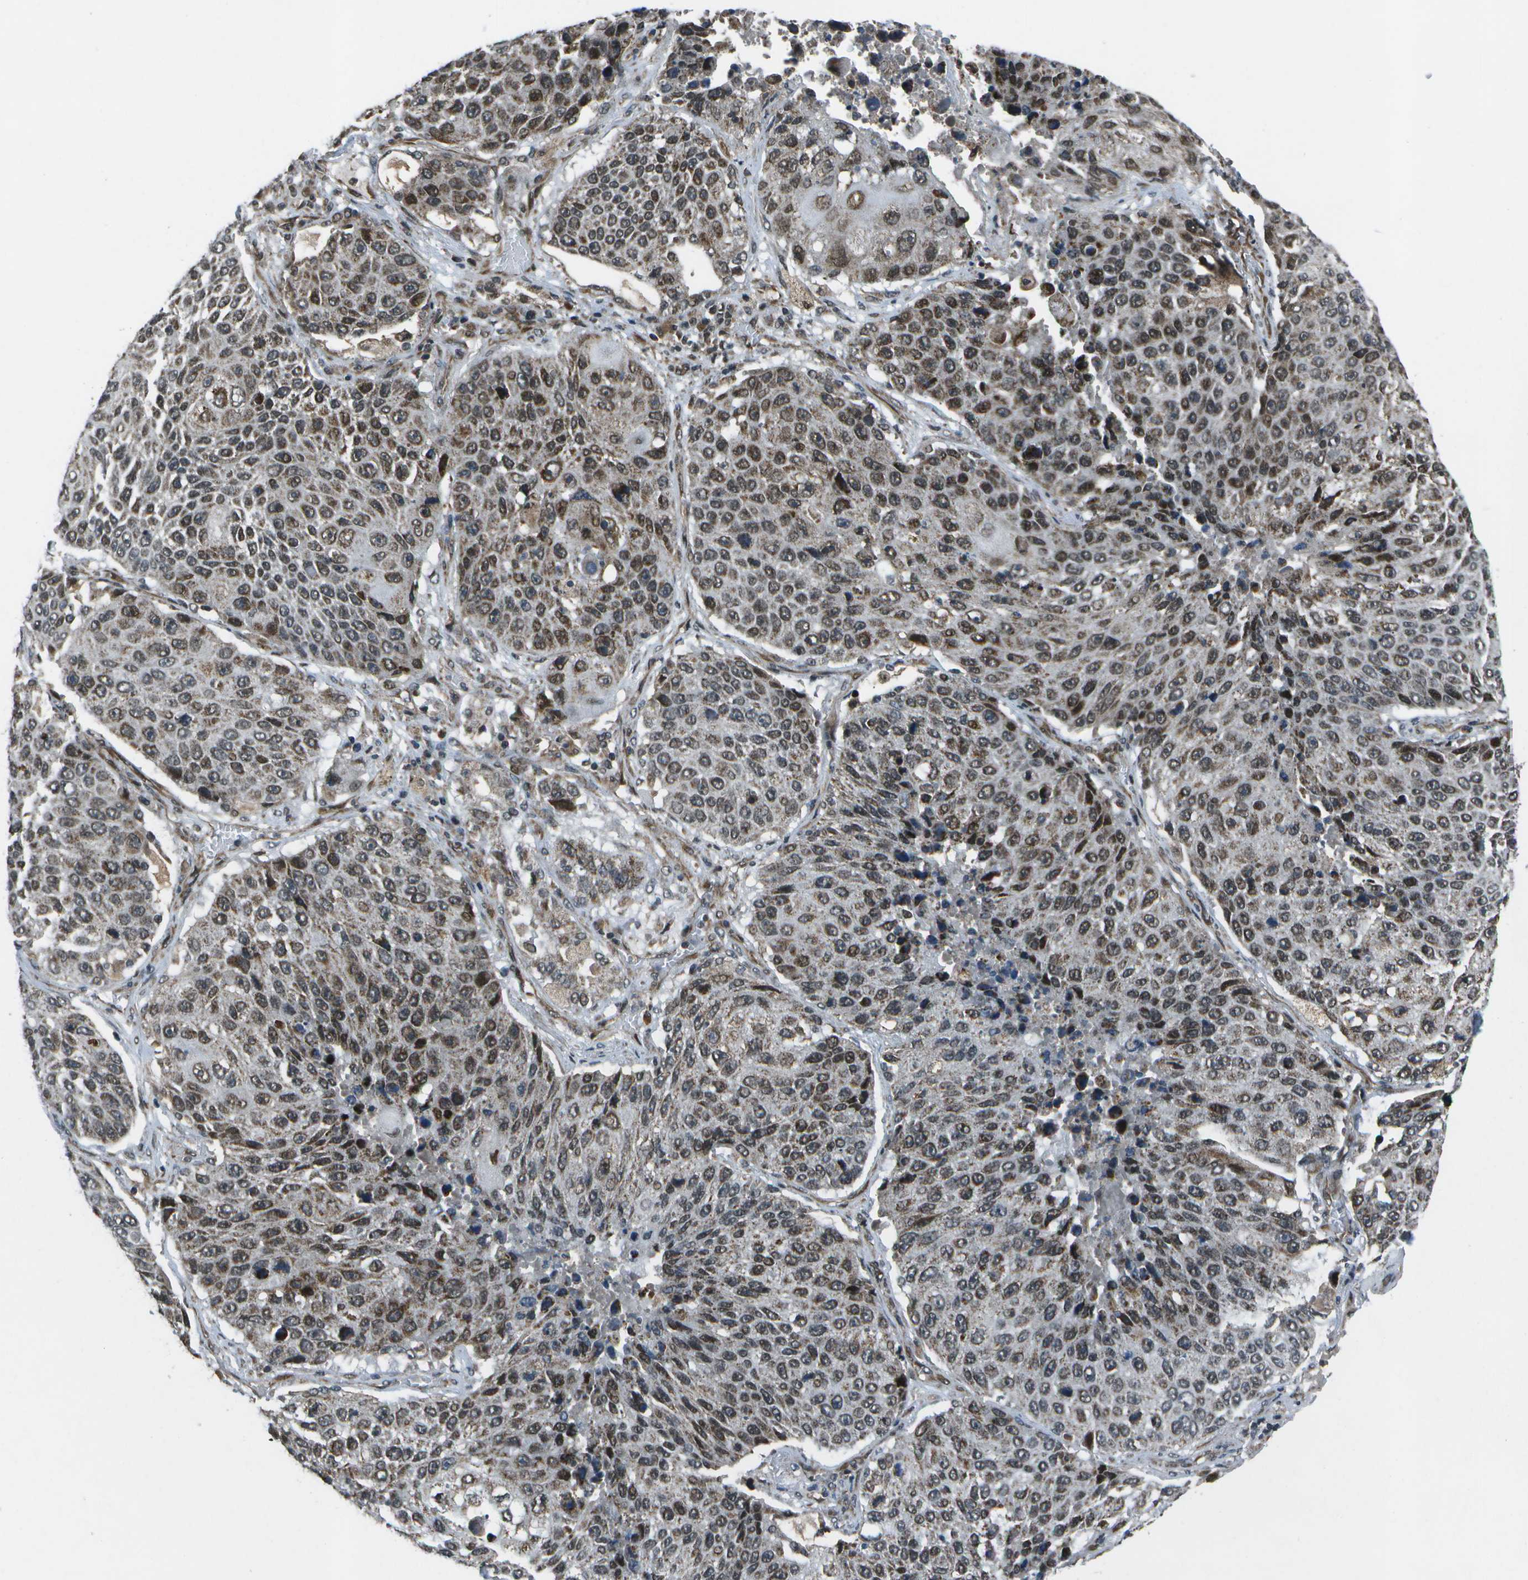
{"staining": {"intensity": "moderate", "quantity": ">75%", "location": "cytoplasmic/membranous,nuclear"}, "tissue": "lung cancer", "cell_type": "Tumor cells", "image_type": "cancer", "snomed": [{"axis": "morphology", "description": "Squamous cell carcinoma, NOS"}, {"axis": "topography", "description": "Lung"}], "caption": "Human lung cancer stained with a brown dye reveals moderate cytoplasmic/membranous and nuclear positive expression in about >75% of tumor cells.", "gene": "EIF2AK1", "patient": {"sex": "male", "age": 61}}